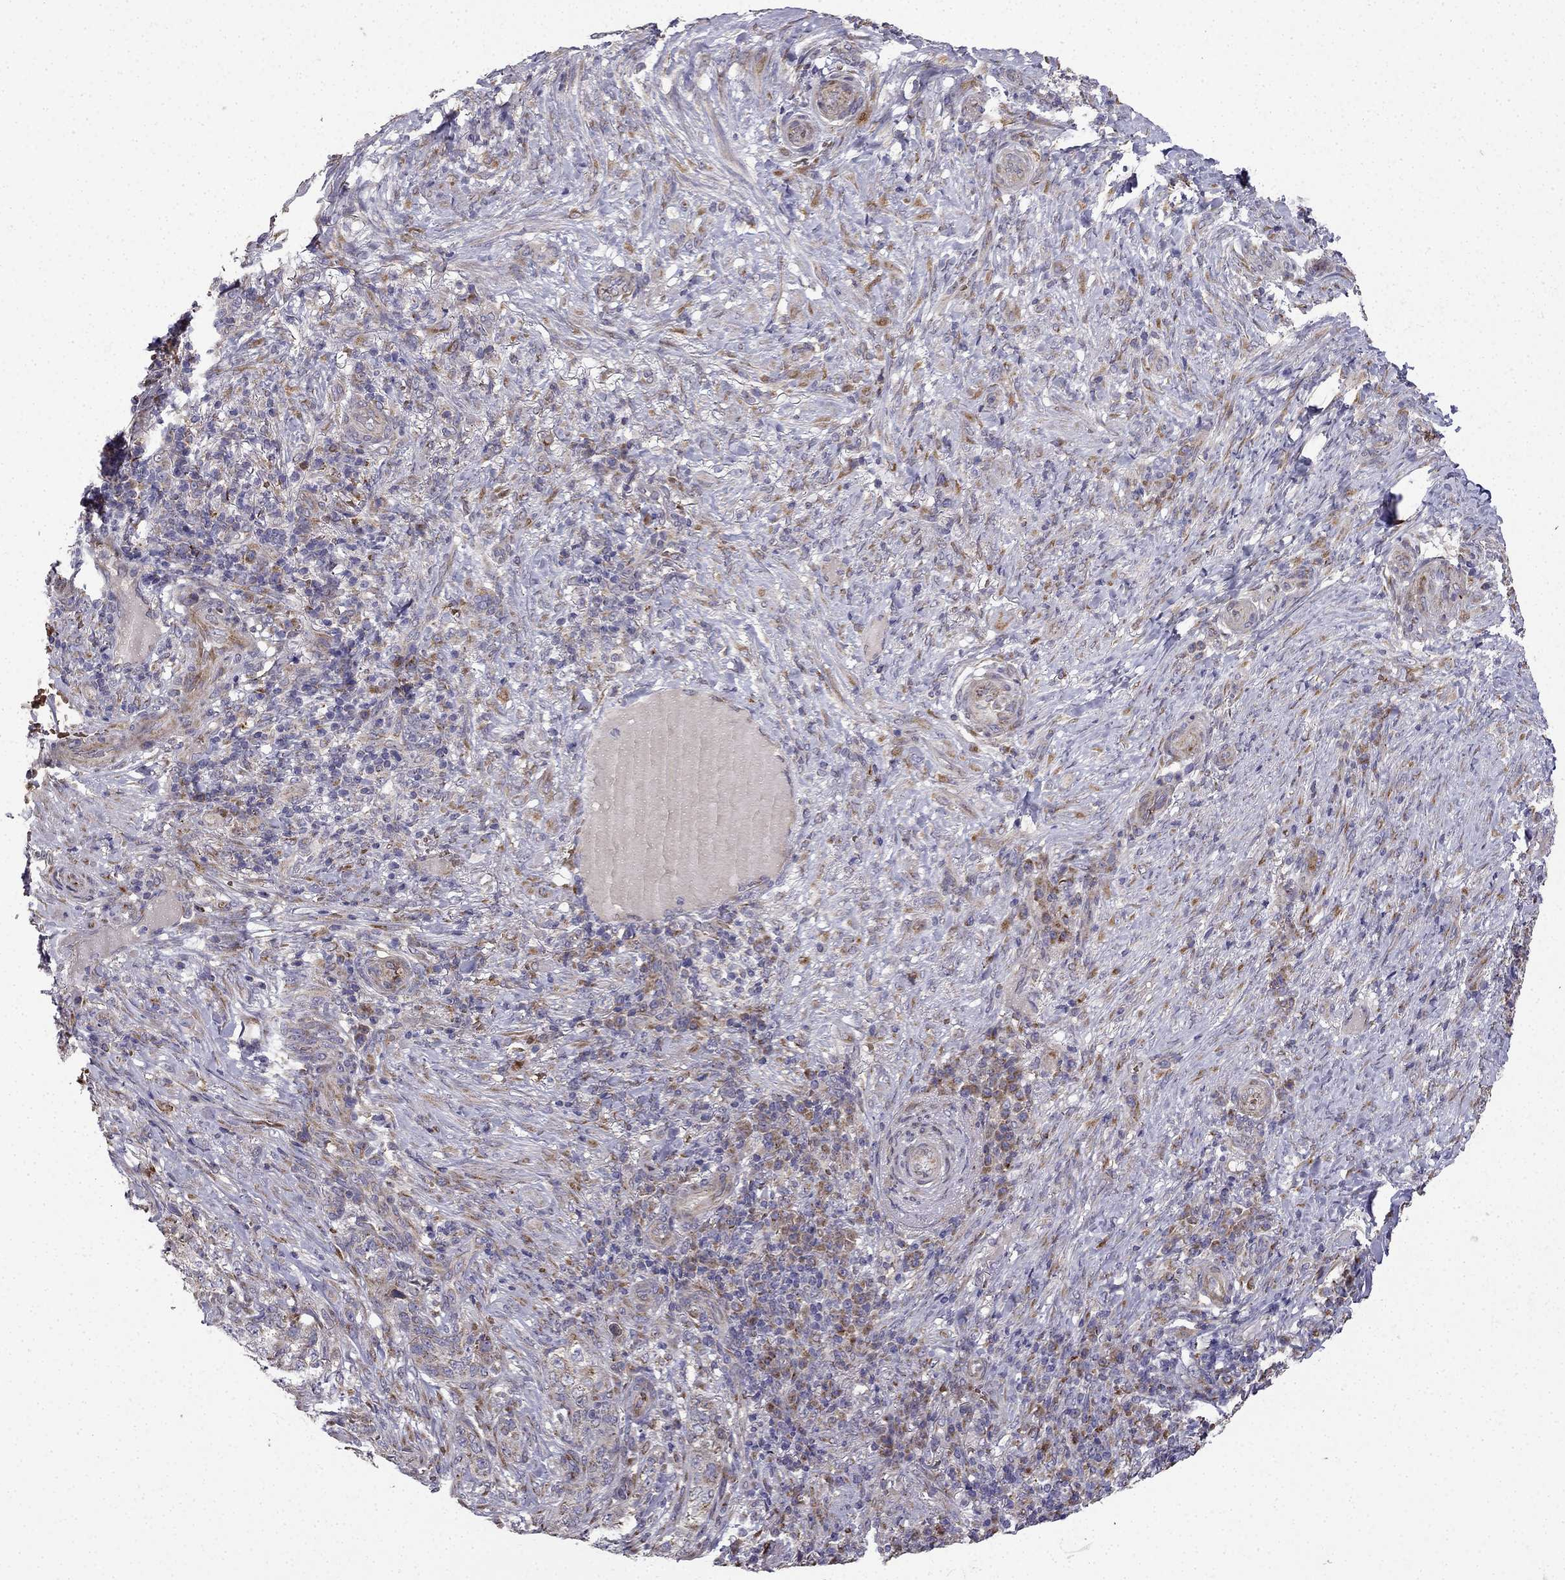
{"staining": {"intensity": "moderate", "quantity": "<25%", "location": "cytoplasmic/membranous"}, "tissue": "skin cancer", "cell_type": "Tumor cells", "image_type": "cancer", "snomed": [{"axis": "morphology", "description": "Basal cell carcinoma"}, {"axis": "topography", "description": "Skin"}], "caption": "An image showing moderate cytoplasmic/membranous expression in about <25% of tumor cells in skin cancer, as visualized by brown immunohistochemical staining.", "gene": "B4GALT7", "patient": {"sex": "female", "age": 69}}